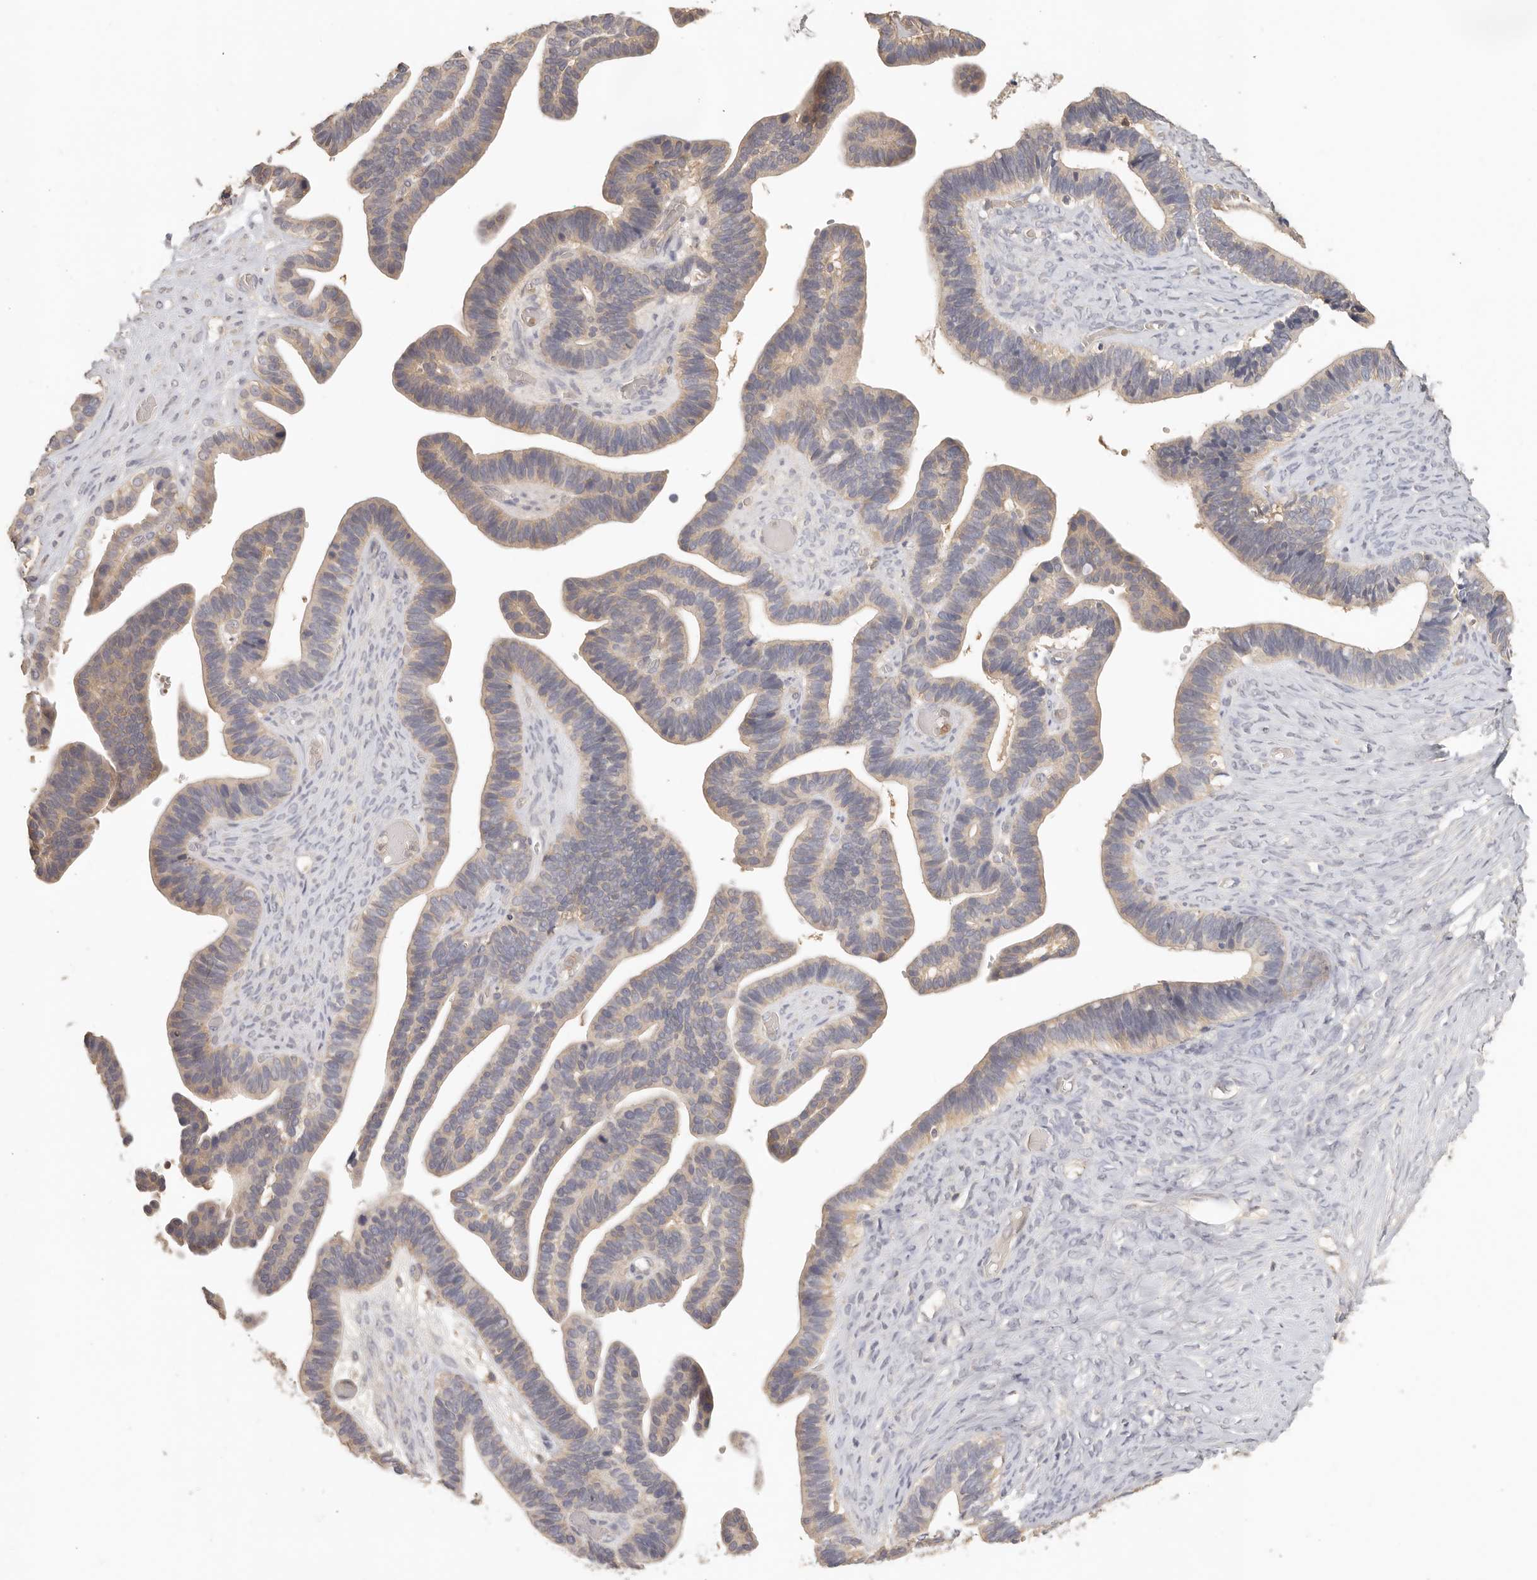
{"staining": {"intensity": "weak", "quantity": "25%-75%", "location": "cytoplasmic/membranous"}, "tissue": "ovarian cancer", "cell_type": "Tumor cells", "image_type": "cancer", "snomed": [{"axis": "morphology", "description": "Cystadenocarcinoma, serous, NOS"}, {"axis": "topography", "description": "Ovary"}], "caption": "Immunohistochemical staining of human ovarian cancer (serous cystadenocarcinoma) reveals low levels of weak cytoplasmic/membranous protein expression in about 25%-75% of tumor cells. (DAB (3,3'-diaminobenzidine) = brown stain, brightfield microscopy at high magnification).", "gene": "CSK", "patient": {"sex": "female", "age": 56}}